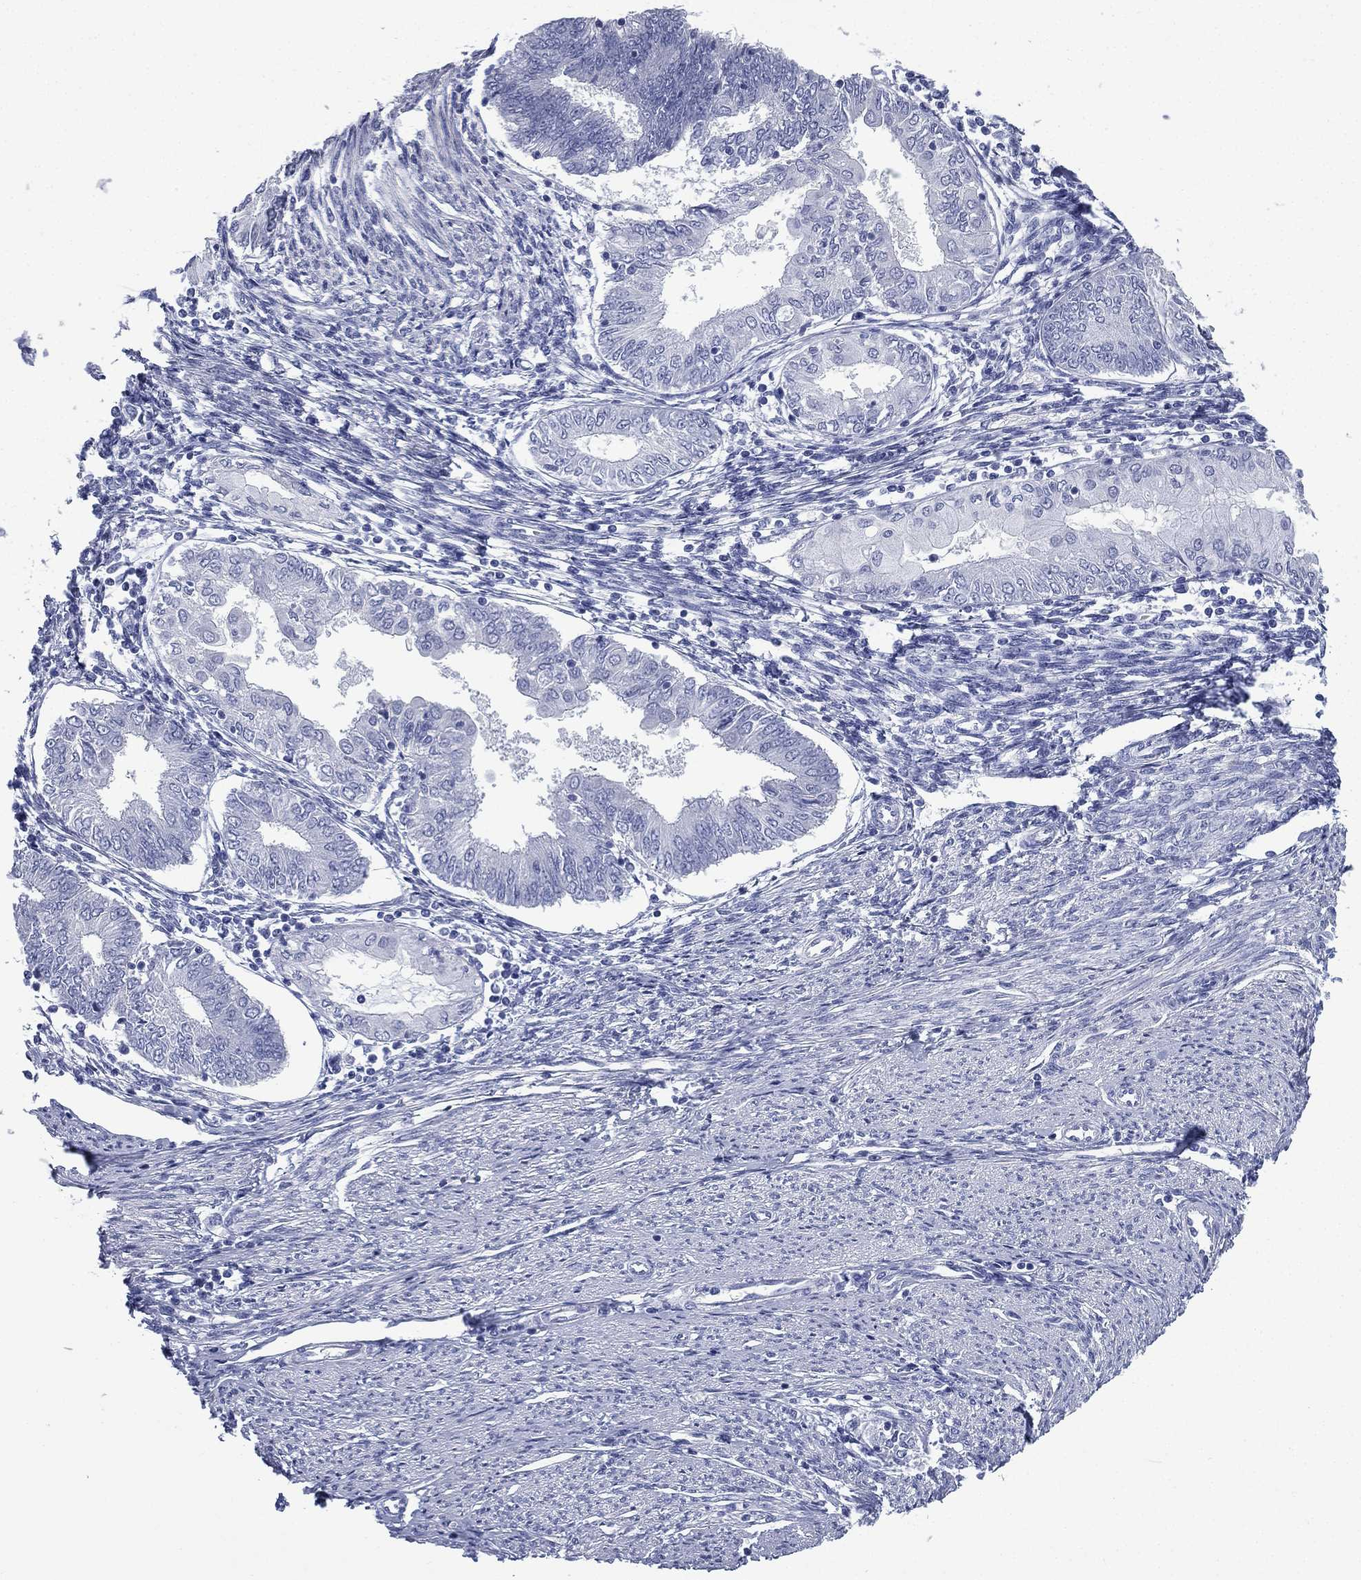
{"staining": {"intensity": "negative", "quantity": "none", "location": "none"}, "tissue": "endometrial cancer", "cell_type": "Tumor cells", "image_type": "cancer", "snomed": [{"axis": "morphology", "description": "Adenocarcinoma, NOS"}, {"axis": "topography", "description": "Endometrium"}], "caption": "An IHC micrograph of endometrial cancer is shown. There is no staining in tumor cells of endometrial cancer. (DAB (3,3'-diaminobenzidine) immunohistochemistry (IHC) visualized using brightfield microscopy, high magnification).", "gene": "FCER2", "patient": {"sex": "female", "age": 68}}